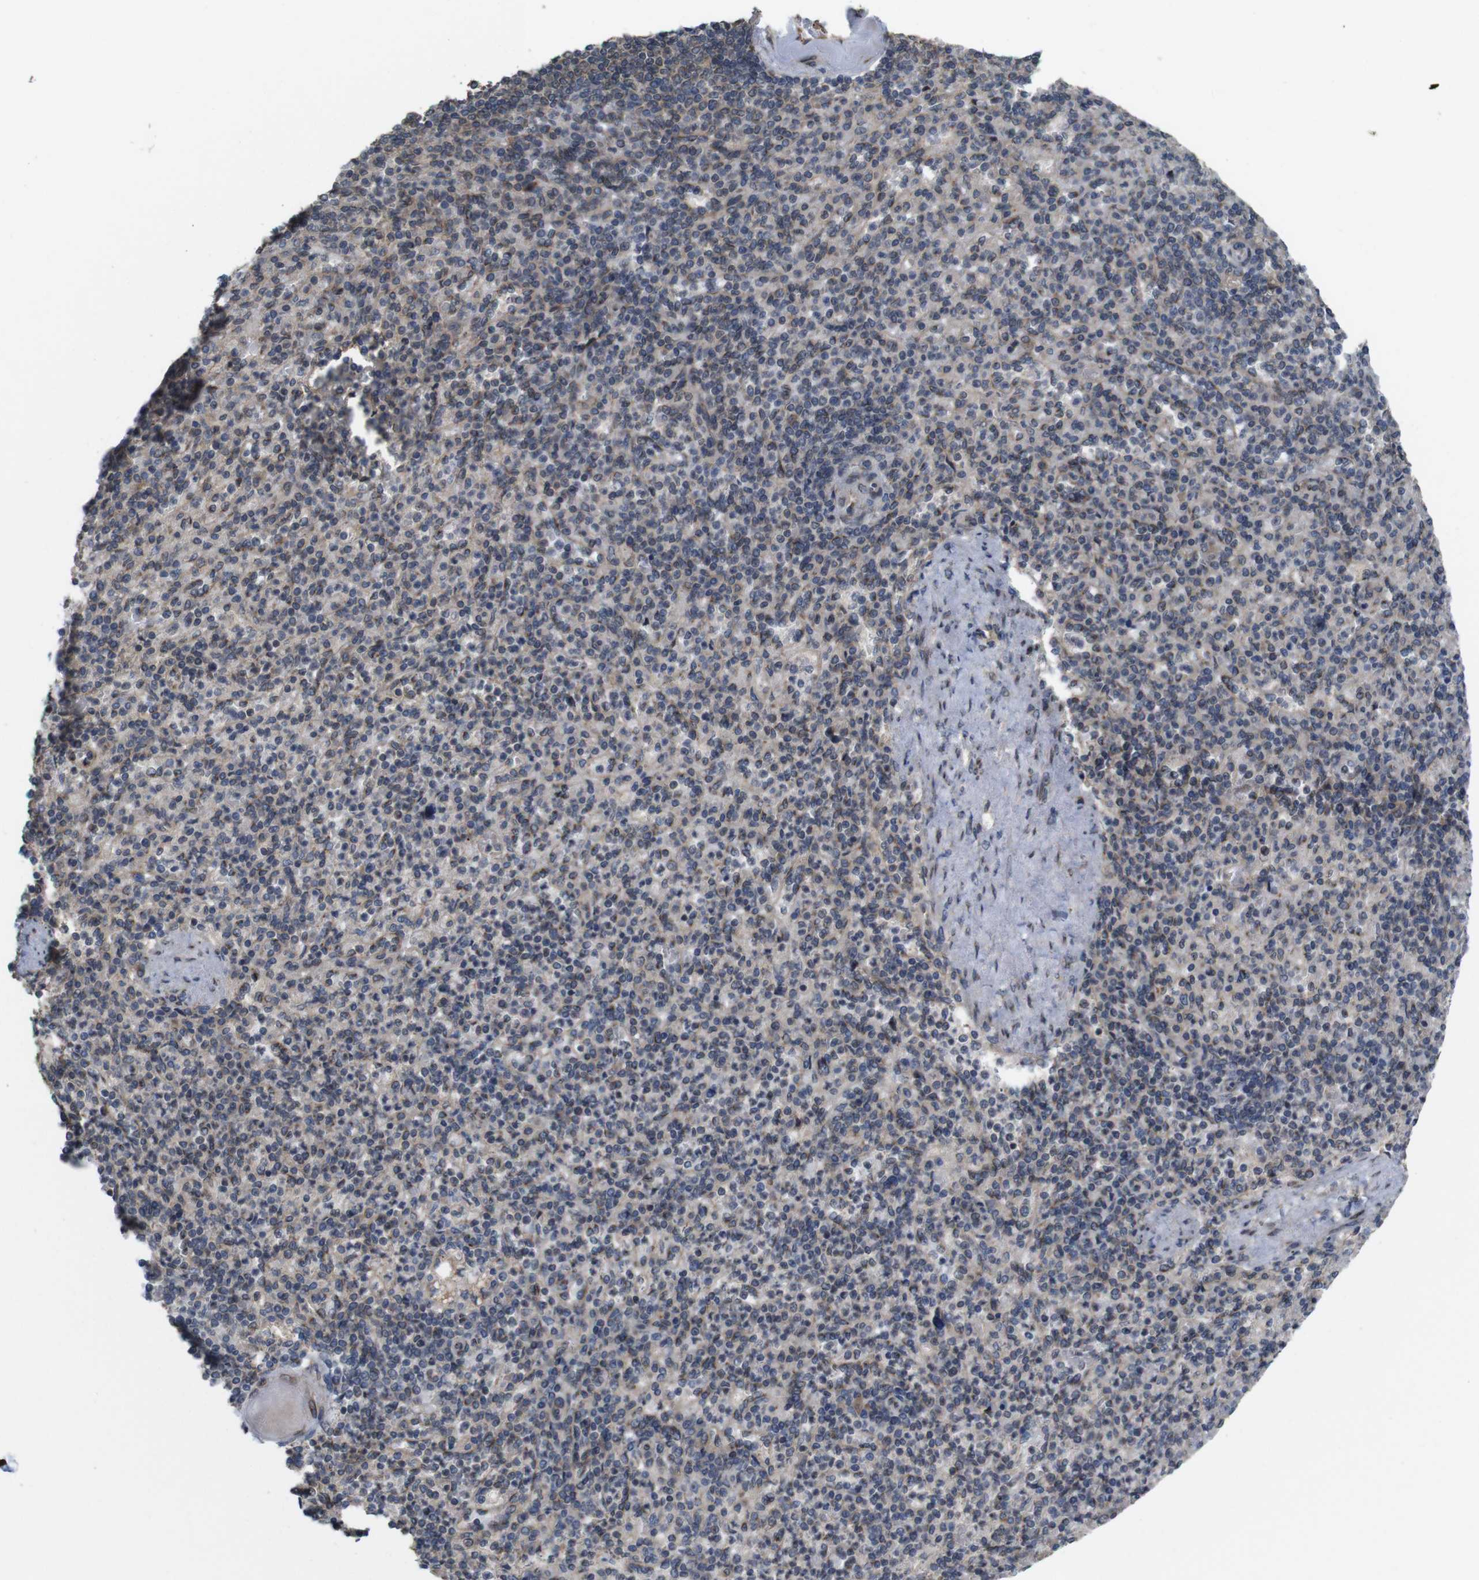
{"staining": {"intensity": "weak", "quantity": "25%-75%", "location": "cytoplasmic/membranous"}, "tissue": "spleen", "cell_type": "Cells in red pulp", "image_type": "normal", "snomed": [{"axis": "morphology", "description": "Normal tissue, NOS"}, {"axis": "topography", "description": "Spleen"}], "caption": "Approximately 25%-75% of cells in red pulp in normal human spleen show weak cytoplasmic/membranous protein expression as visualized by brown immunohistochemical staining.", "gene": "EFCAB14", "patient": {"sex": "female", "age": 74}}